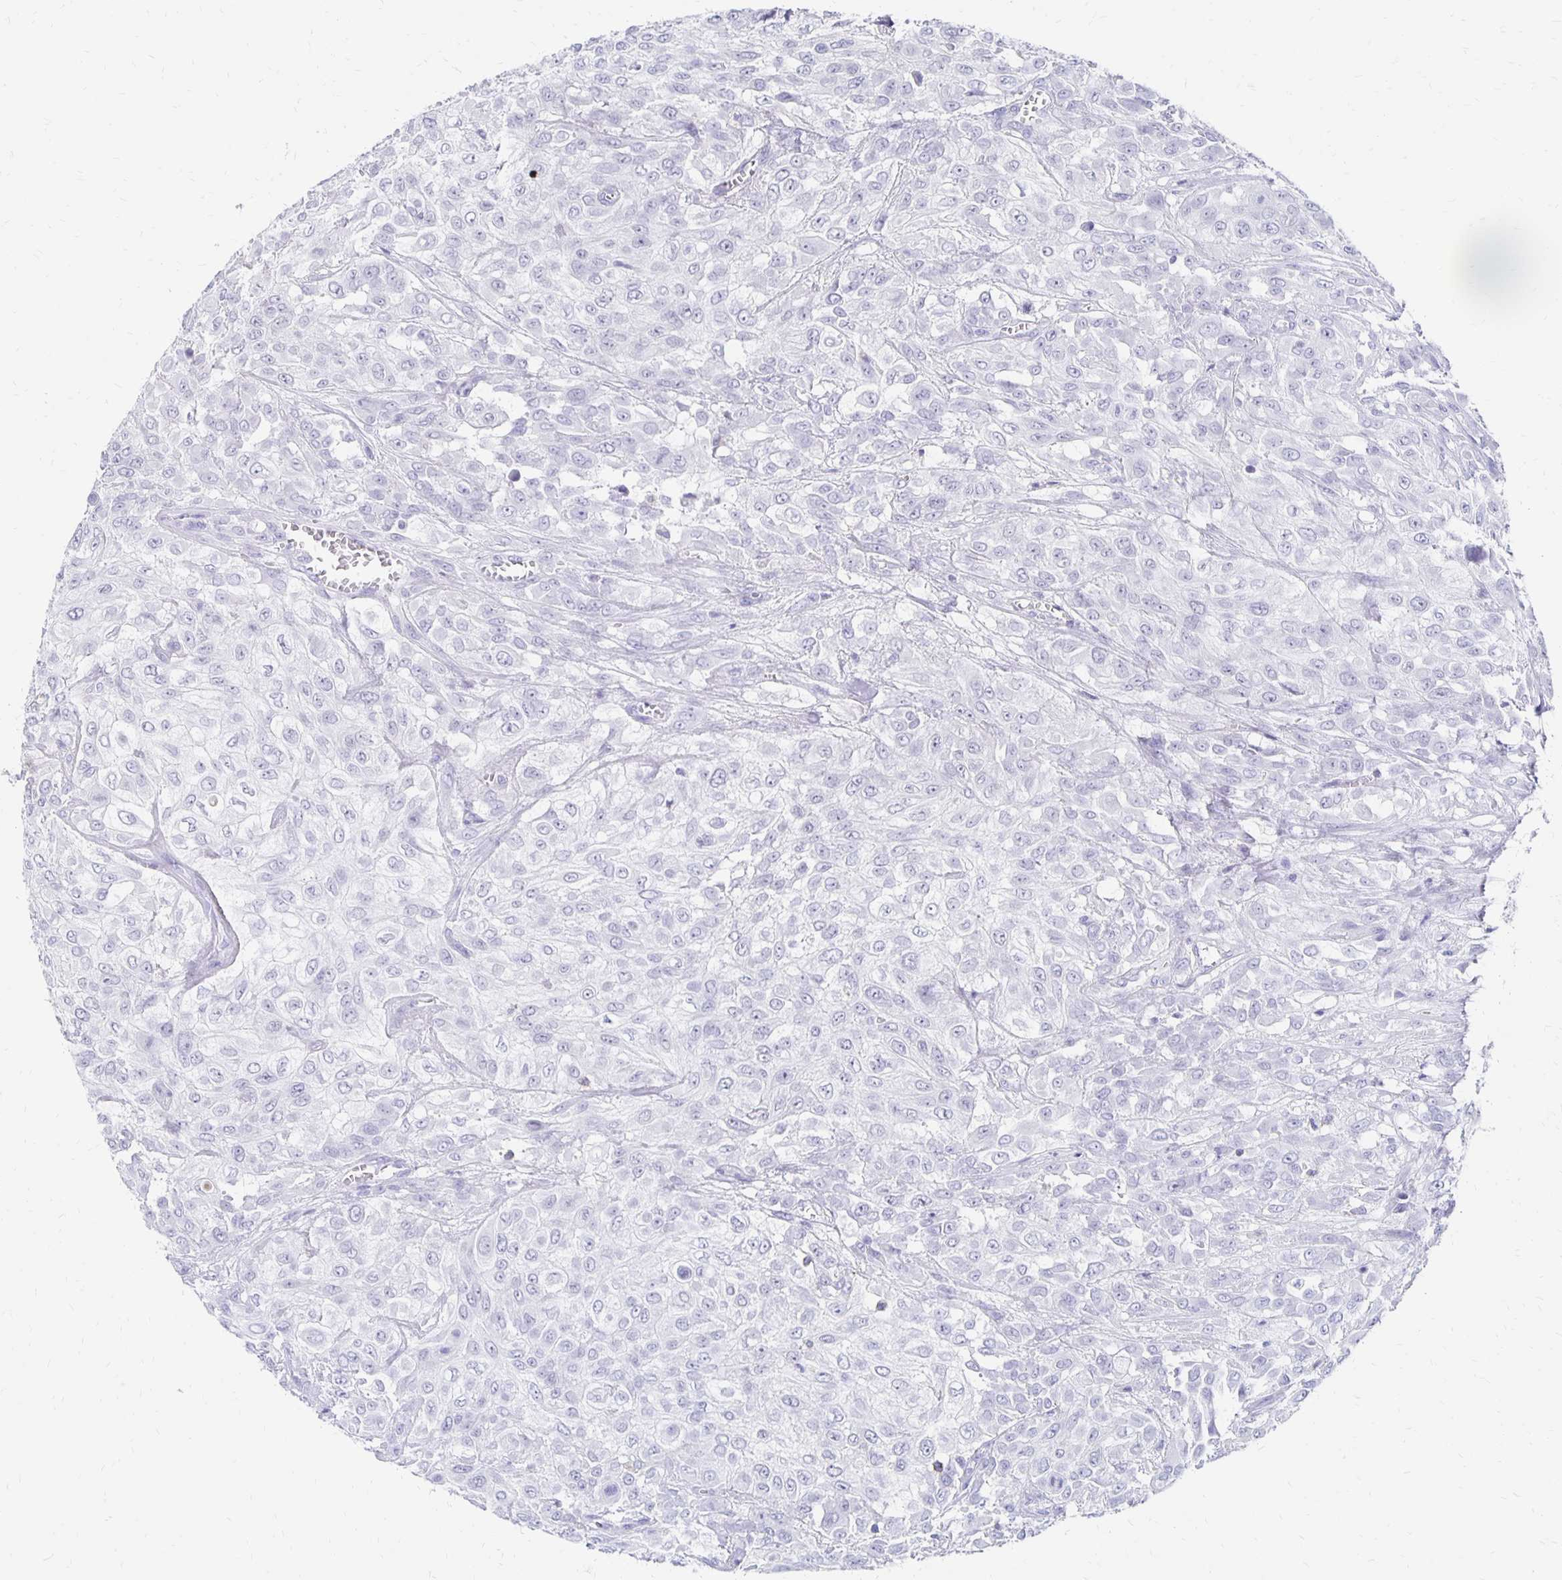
{"staining": {"intensity": "negative", "quantity": "none", "location": "none"}, "tissue": "urothelial cancer", "cell_type": "Tumor cells", "image_type": "cancer", "snomed": [{"axis": "morphology", "description": "Urothelial carcinoma, High grade"}, {"axis": "topography", "description": "Urinary bladder"}], "caption": "Tumor cells are negative for brown protein staining in high-grade urothelial carcinoma.", "gene": "SYT2", "patient": {"sex": "male", "age": 57}}